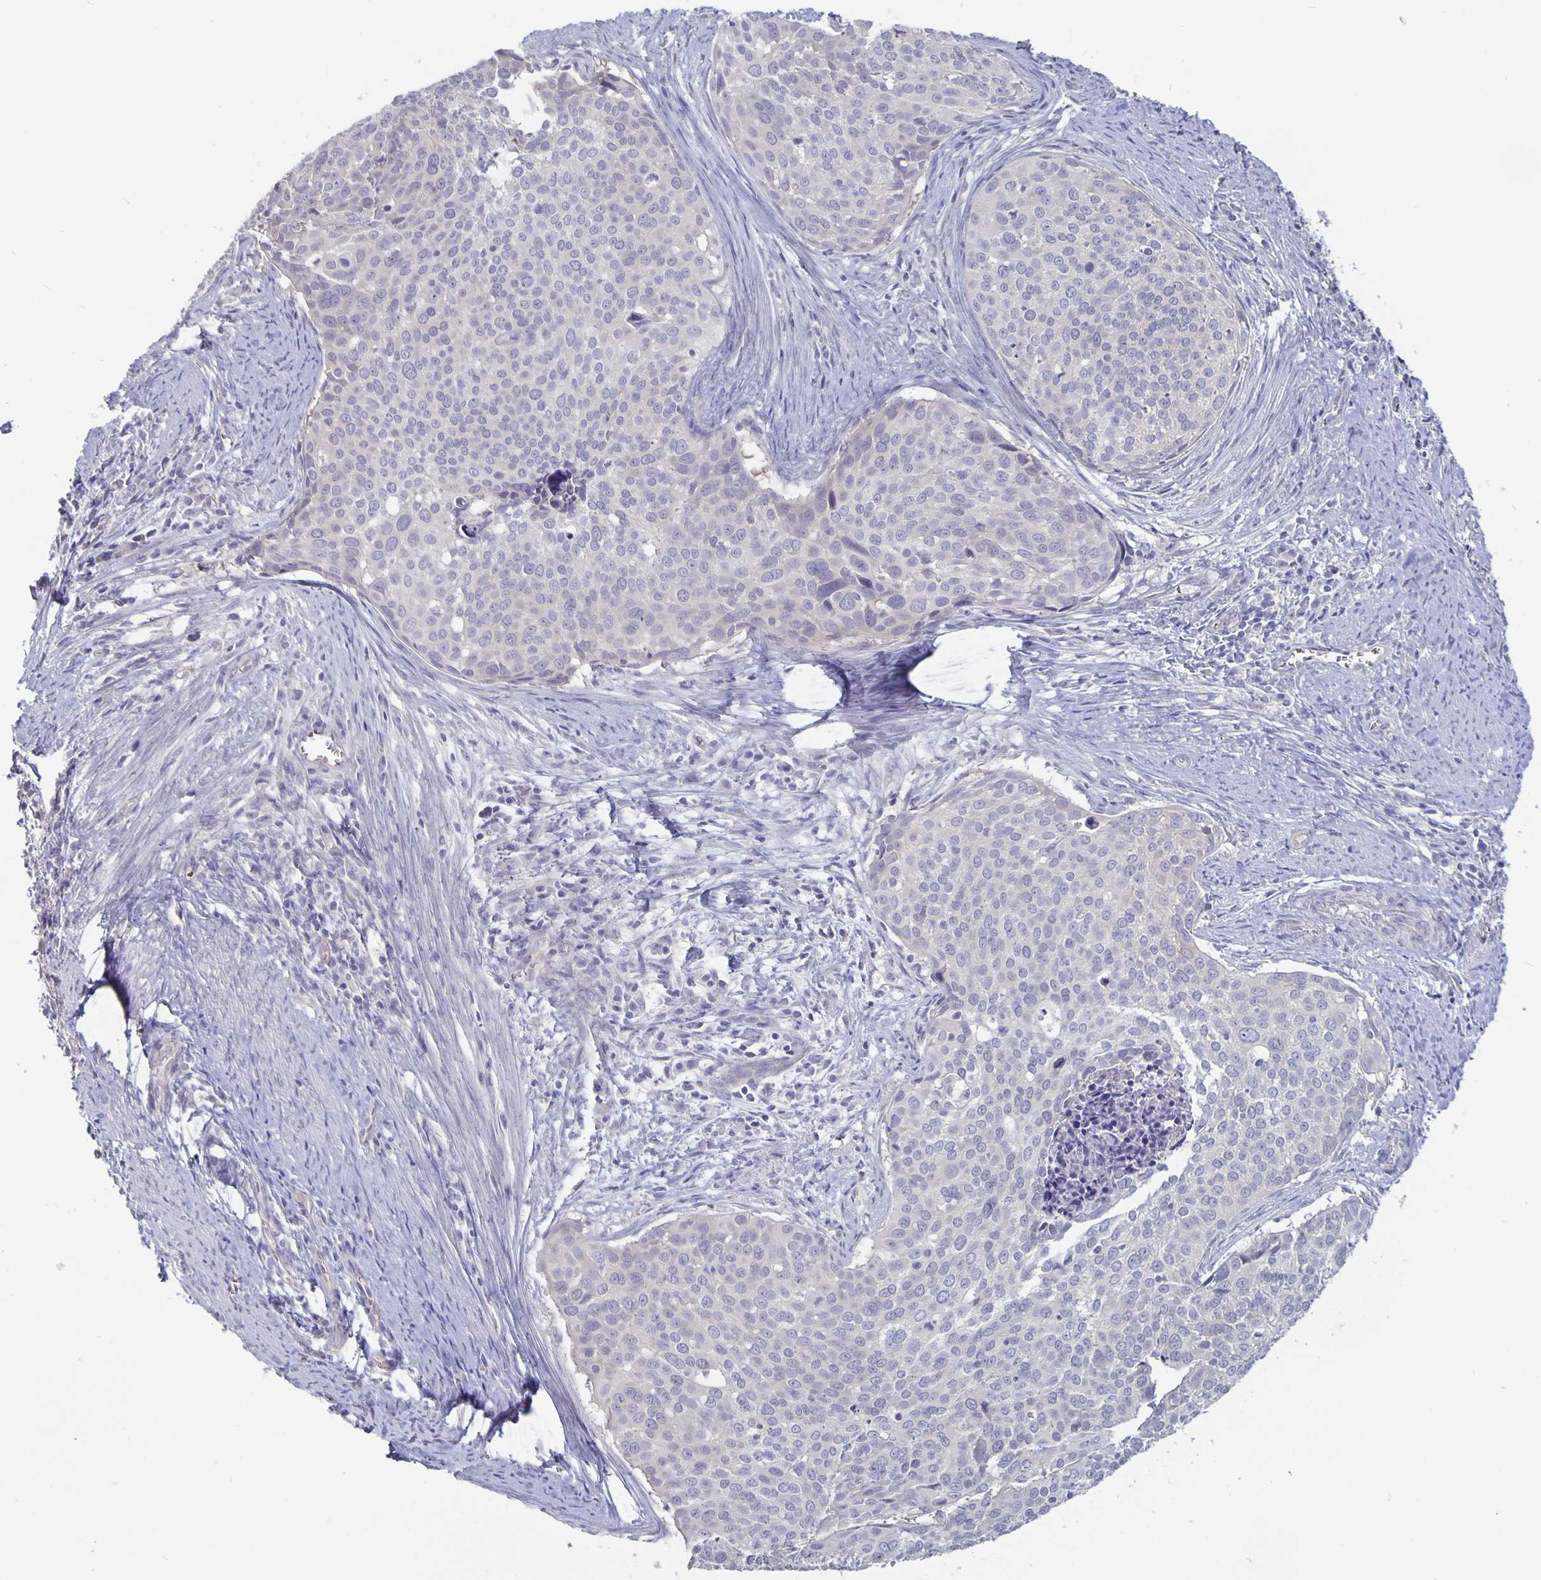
{"staining": {"intensity": "negative", "quantity": "none", "location": "none"}, "tissue": "cervical cancer", "cell_type": "Tumor cells", "image_type": "cancer", "snomed": [{"axis": "morphology", "description": "Squamous cell carcinoma, NOS"}, {"axis": "topography", "description": "Cervix"}], "caption": "A high-resolution photomicrograph shows immunohistochemistry (IHC) staining of cervical cancer (squamous cell carcinoma), which displays no significant positivity in tumor cells.", "gene": "PLCB3", "patient": {"sex": "female", "age": 39}}